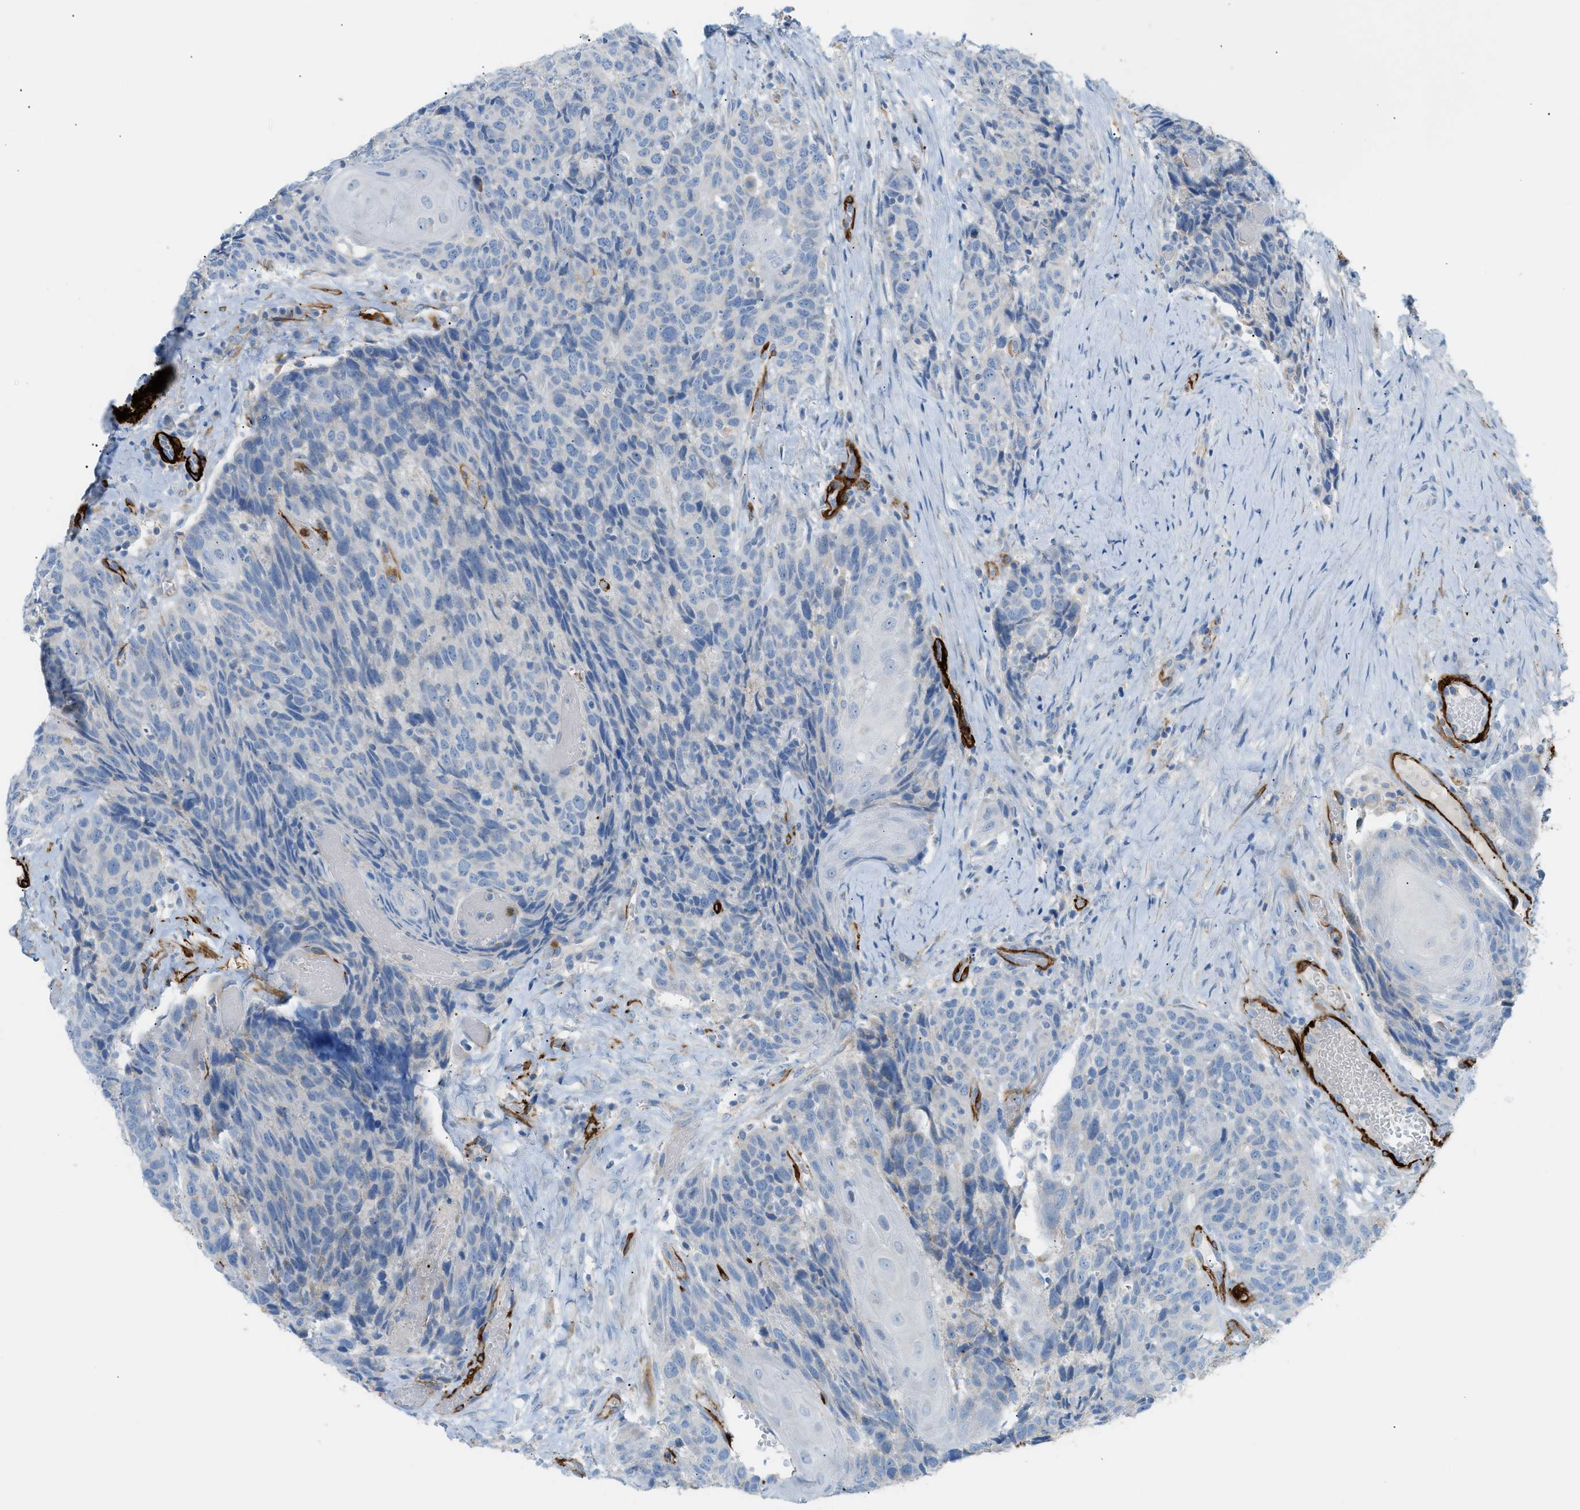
{"staining": {"intensity": "negative", "quantity": "none", "location": "none"}, "tissue": "head and neck cancer", "cell_type": "Tumor cells", "image_type": "cancer", "snomed": [{"axis": "morphology", "description": "Squamous cell carcinoma, NOS"}, {"axis": "topography", "description": "Head-Neck"}], "caption": "An immunohistochemistry (IHC) photomicrograph of head and neck squamous cell carcinoma is shown. There is no staining in tumor cells of head and neck squamous cell carcinoma.", "gene": "MYH11", "patient": {"sex": "male", "age": 66}}